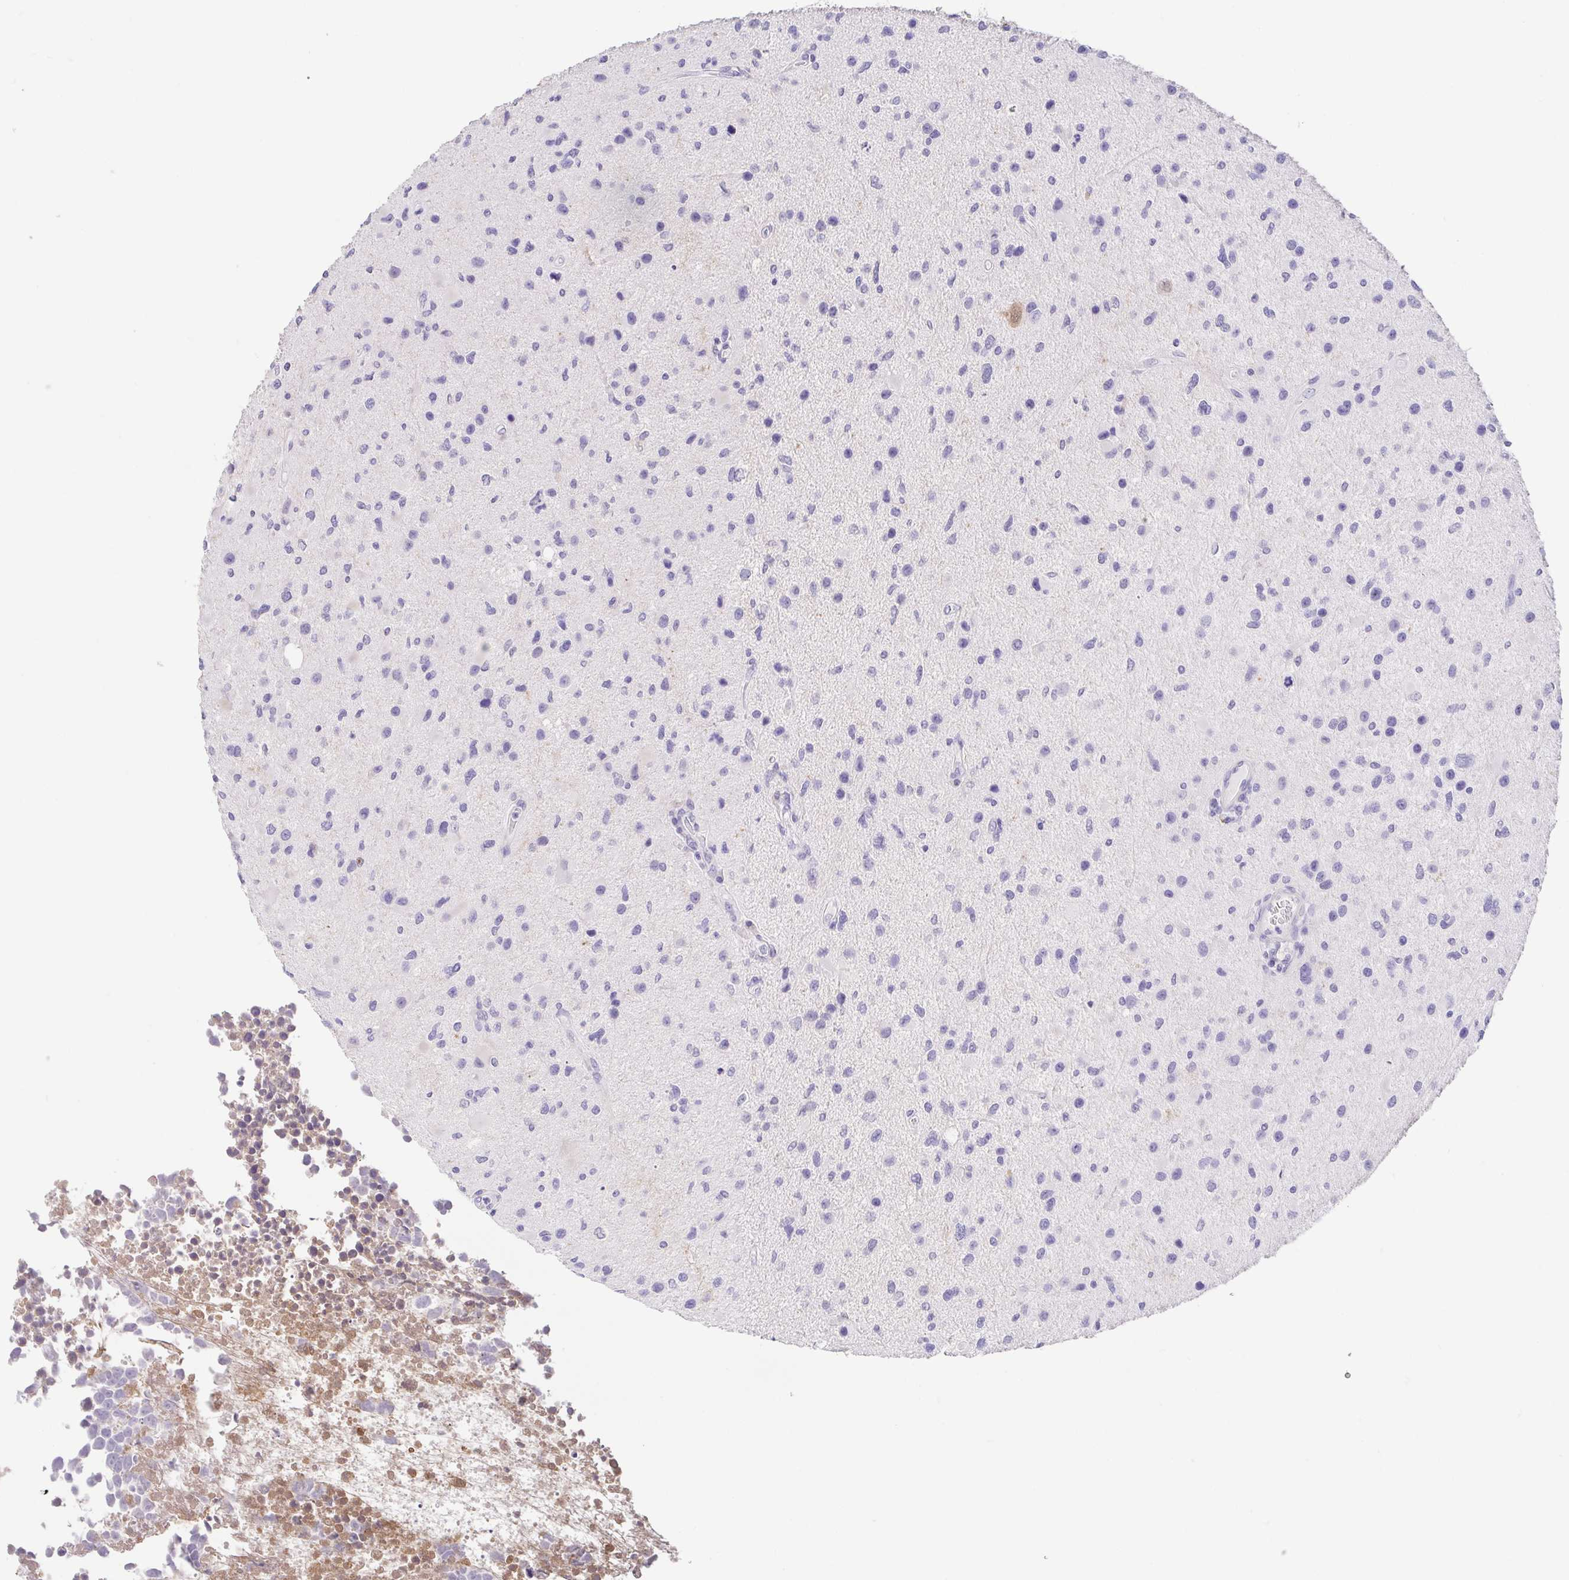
{"staining": {"intensity": "negative", "quantity": "none", "location": "none"}, "tissue": "glioma", "cell_type": "Tumor cells", "image_type": "cancer", "snomed": [{"axis": "morphology", "description": "Glioma, malignant, Low grade"}, {"axis": "topography", "description": "Brain"}], "caption": "Tumor cells are negative for protein expression in human glioma.", "gene": "FABP3", "patient": {"sex": "female", "age": 32}}